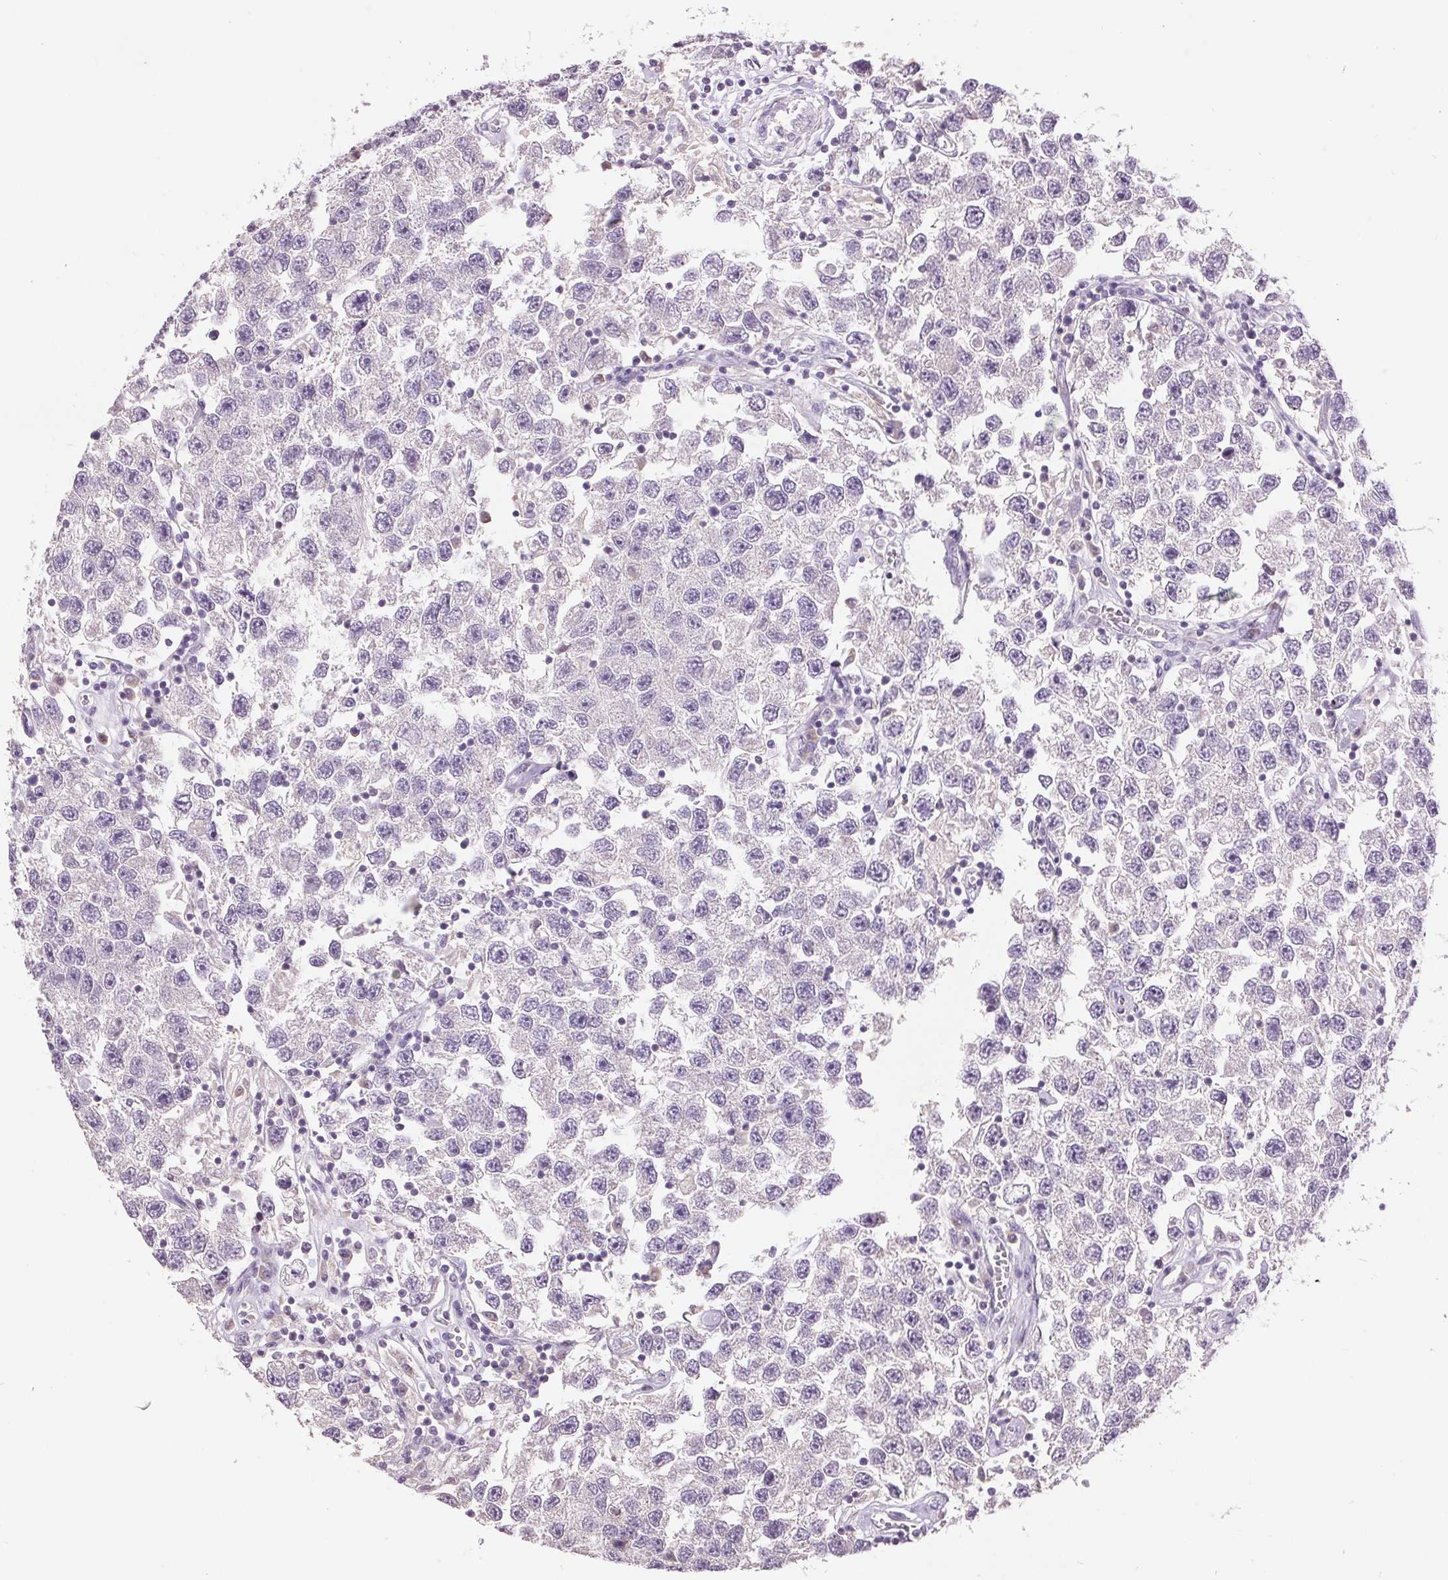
{"staining": {"intensity": "negative", "quantity": "none", "location": "none"}, "tissue": "testis cancer", "cell_type": "Tumor cells", "image_type": "cancer", "snomed": [{"axis": "morphology", "description": "Seminoma, NOS"}, {"axis": "topography", "description": "Testis"}], "caption": "An IHC histopathology image of testis cancer (seminoma) is shown. There is no staining in tumor cells of testis cancer (seminoma).", "gene": "FXYD4", "patient": {"sex": "male", "age": 26}}